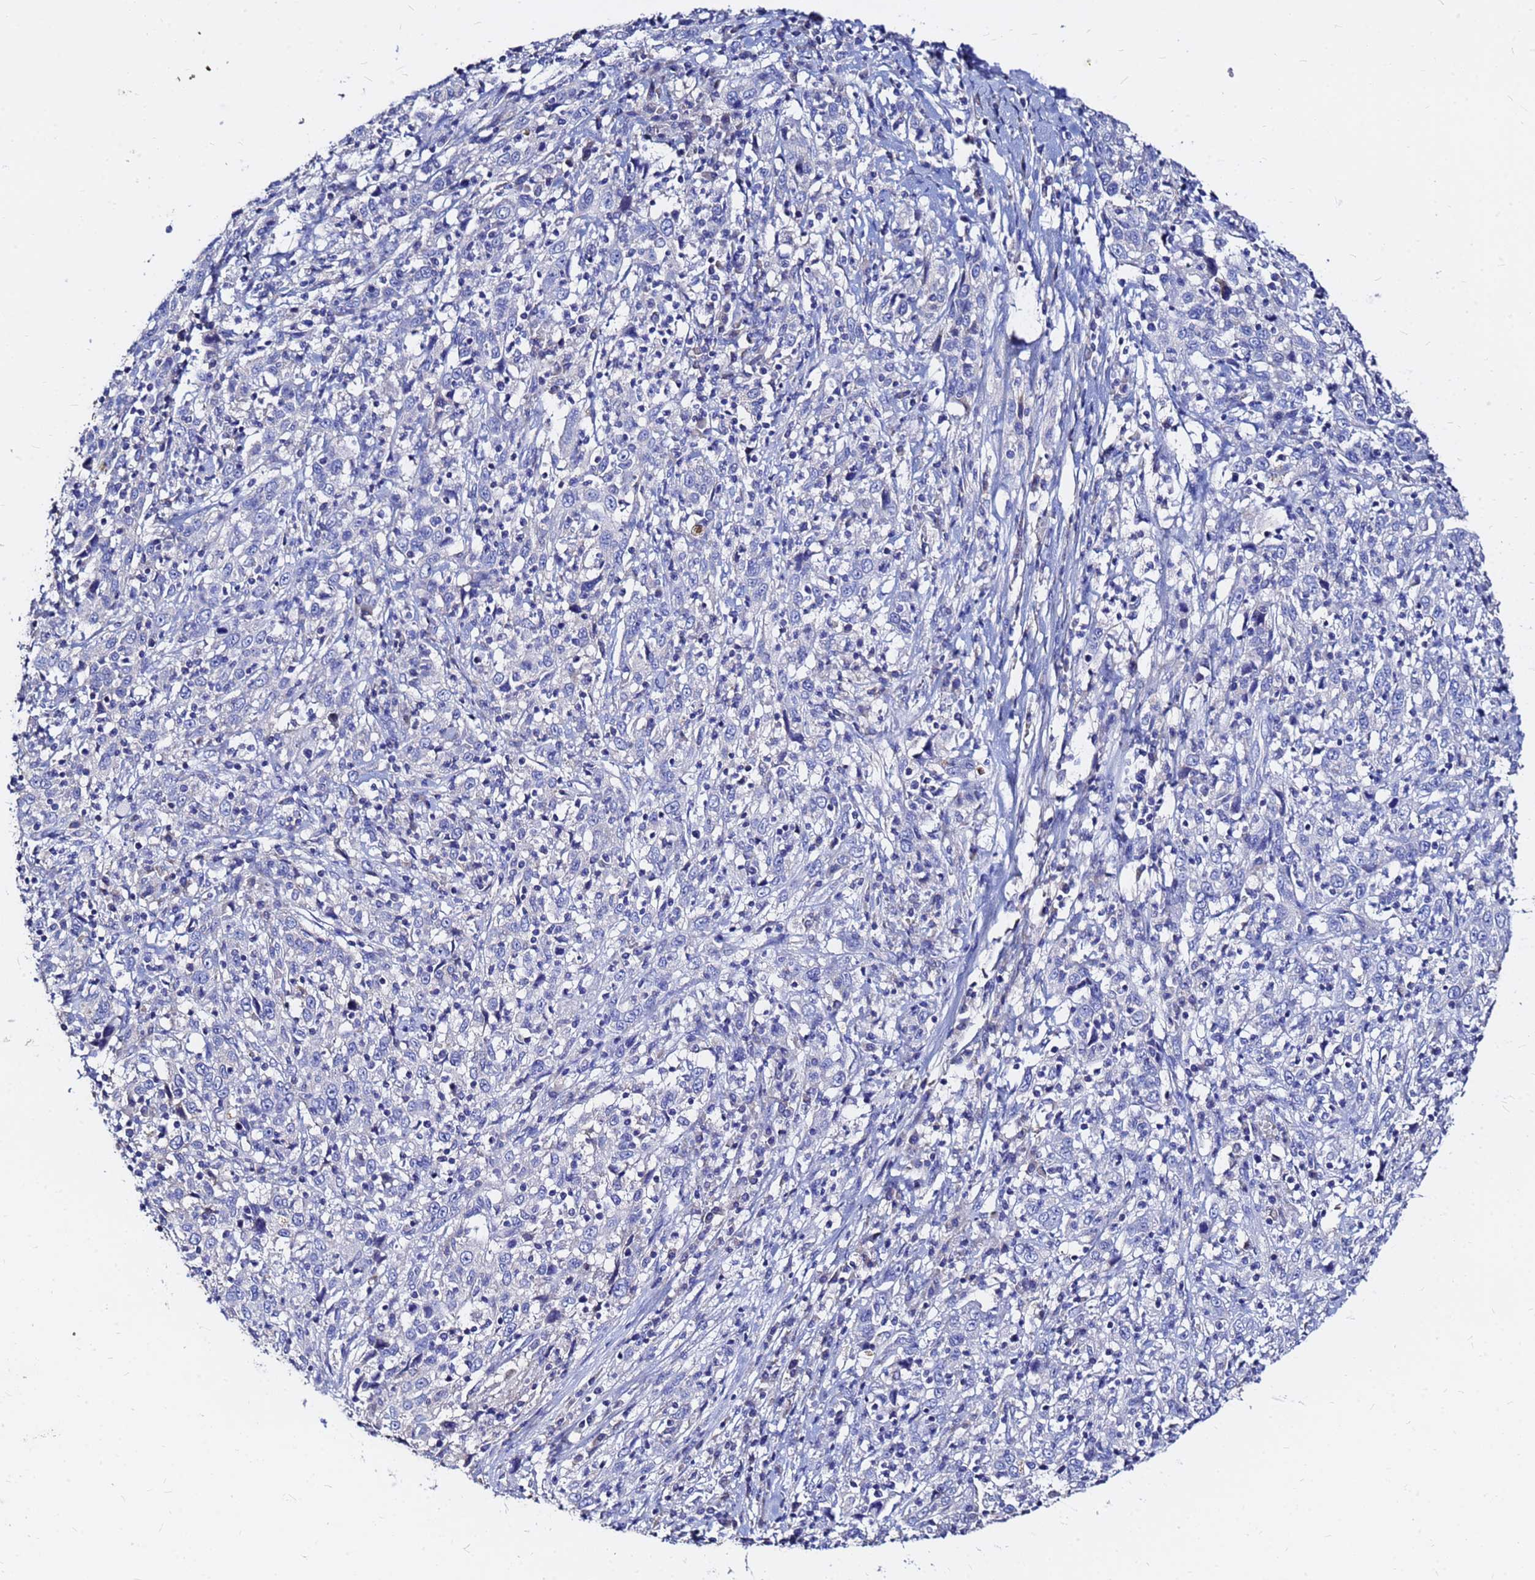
{"staining": {"intensity": "negative", "quantity": "none", "location": "none"}, "tissue": "cervical cancer", "cell_type": "Tumor cells", "image_type": "cancer", "snomed": [{"axis": "morphology", "description": "Squamous cell carcinoma, NOS"}, {"axis": "topography", "description": "Cervix"}], "caption": "Immunohistochemistry (IHC) photomicrograph of squamous cell carcinoma (cervical) stained for a protein (brown), which demonstrates no positivity in tumor cells.", "gene": "FAM183A", "patient": {"sex": "female", "age": 46}}